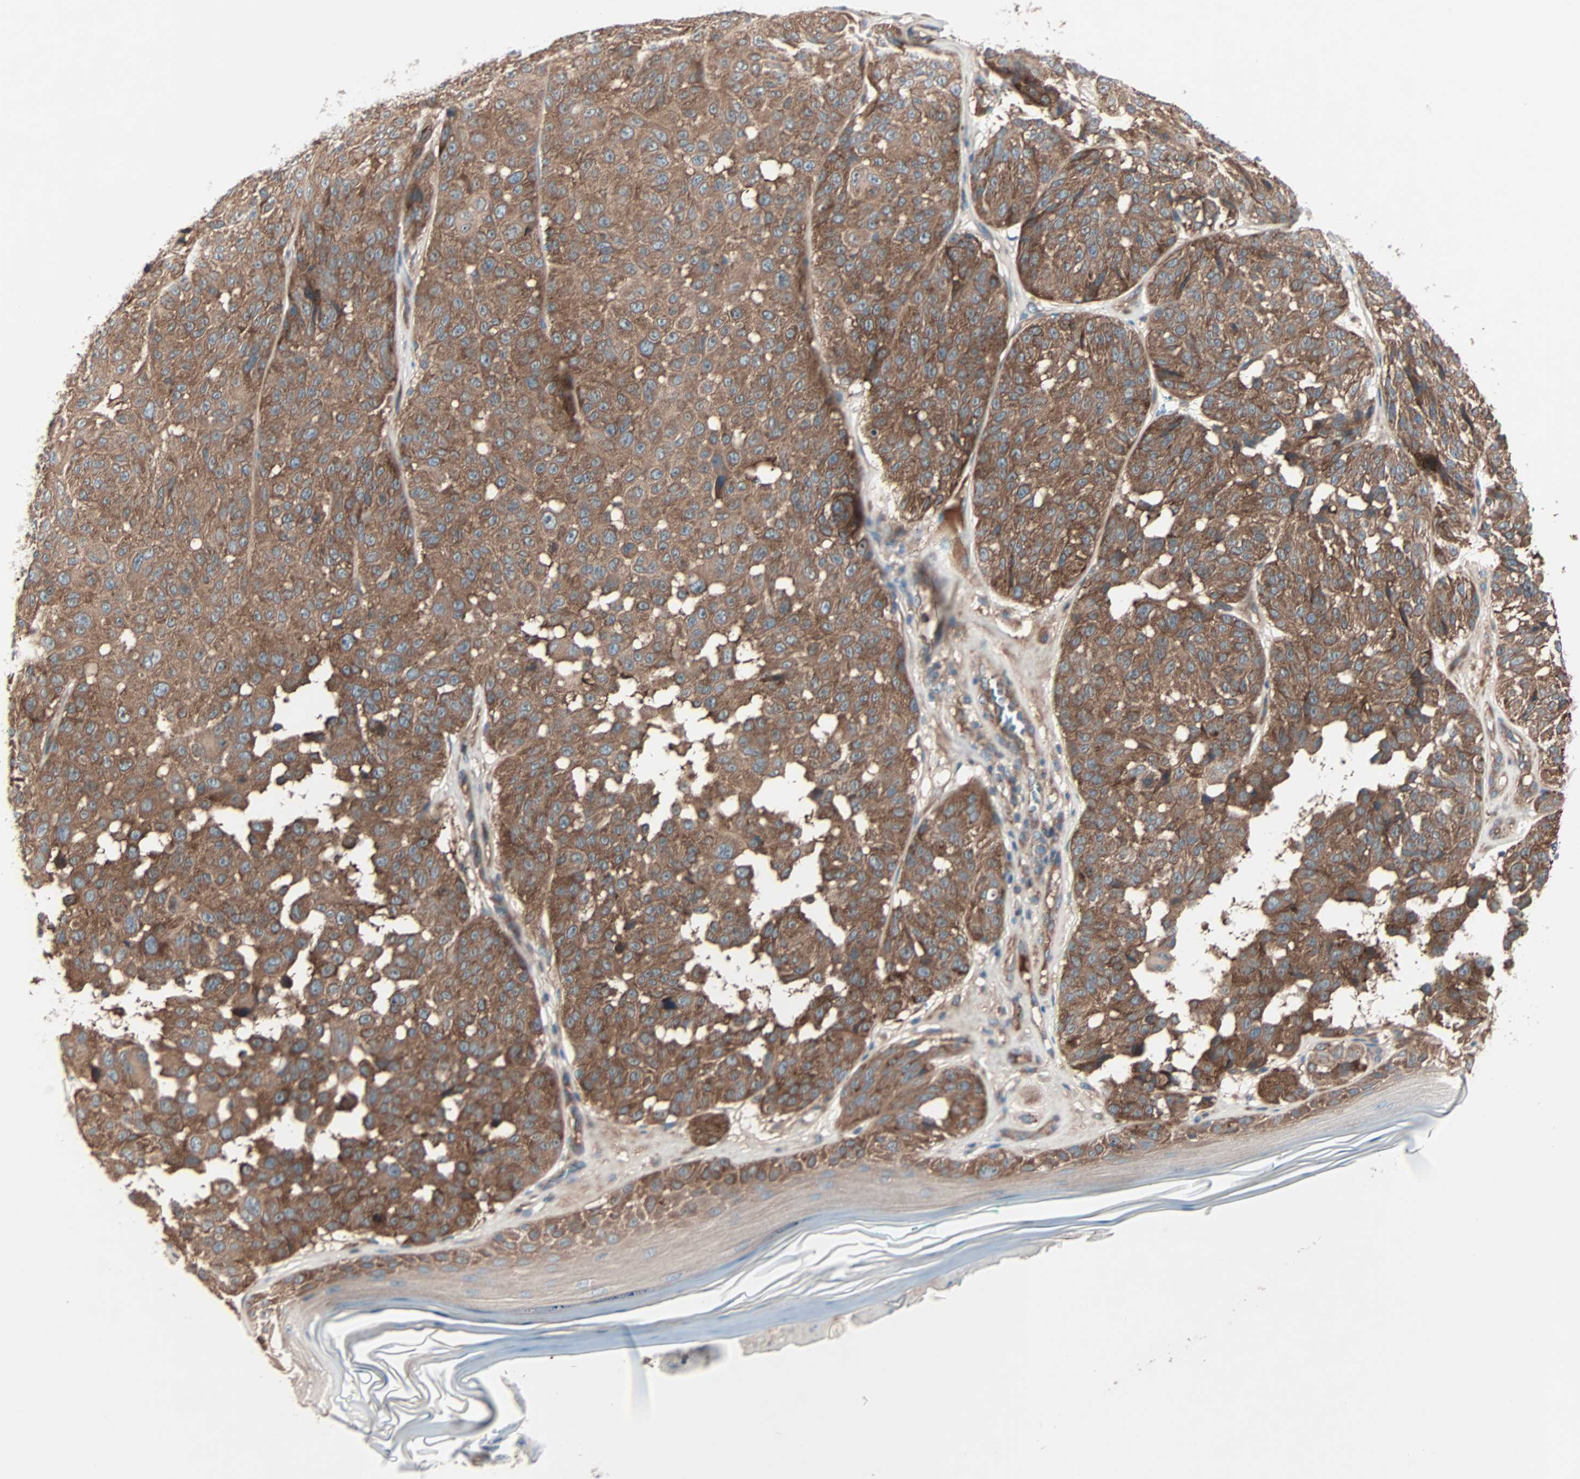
{"staining": {"intensity": "moderate", "quantity": ">75%", "location": "cytoplasmic/membranous"}, "tissue": "melanoma", "cell_type": "Tumor cells", "image_type": "cancer", "snomed": [{"axis": "morphology", "description": "Malignant melanoma, NOS"}, {"axis": "topography", "description": "Skin"}], "caption": "This histopathology image demonstrates immunohistochemistry staining of human malignant melanoma, with medium moderate cytoplasmic/membranous positivity in about >75% of tumor cells.", "gene": "CAD", "patient": {"sex": "female", "age": 46}}